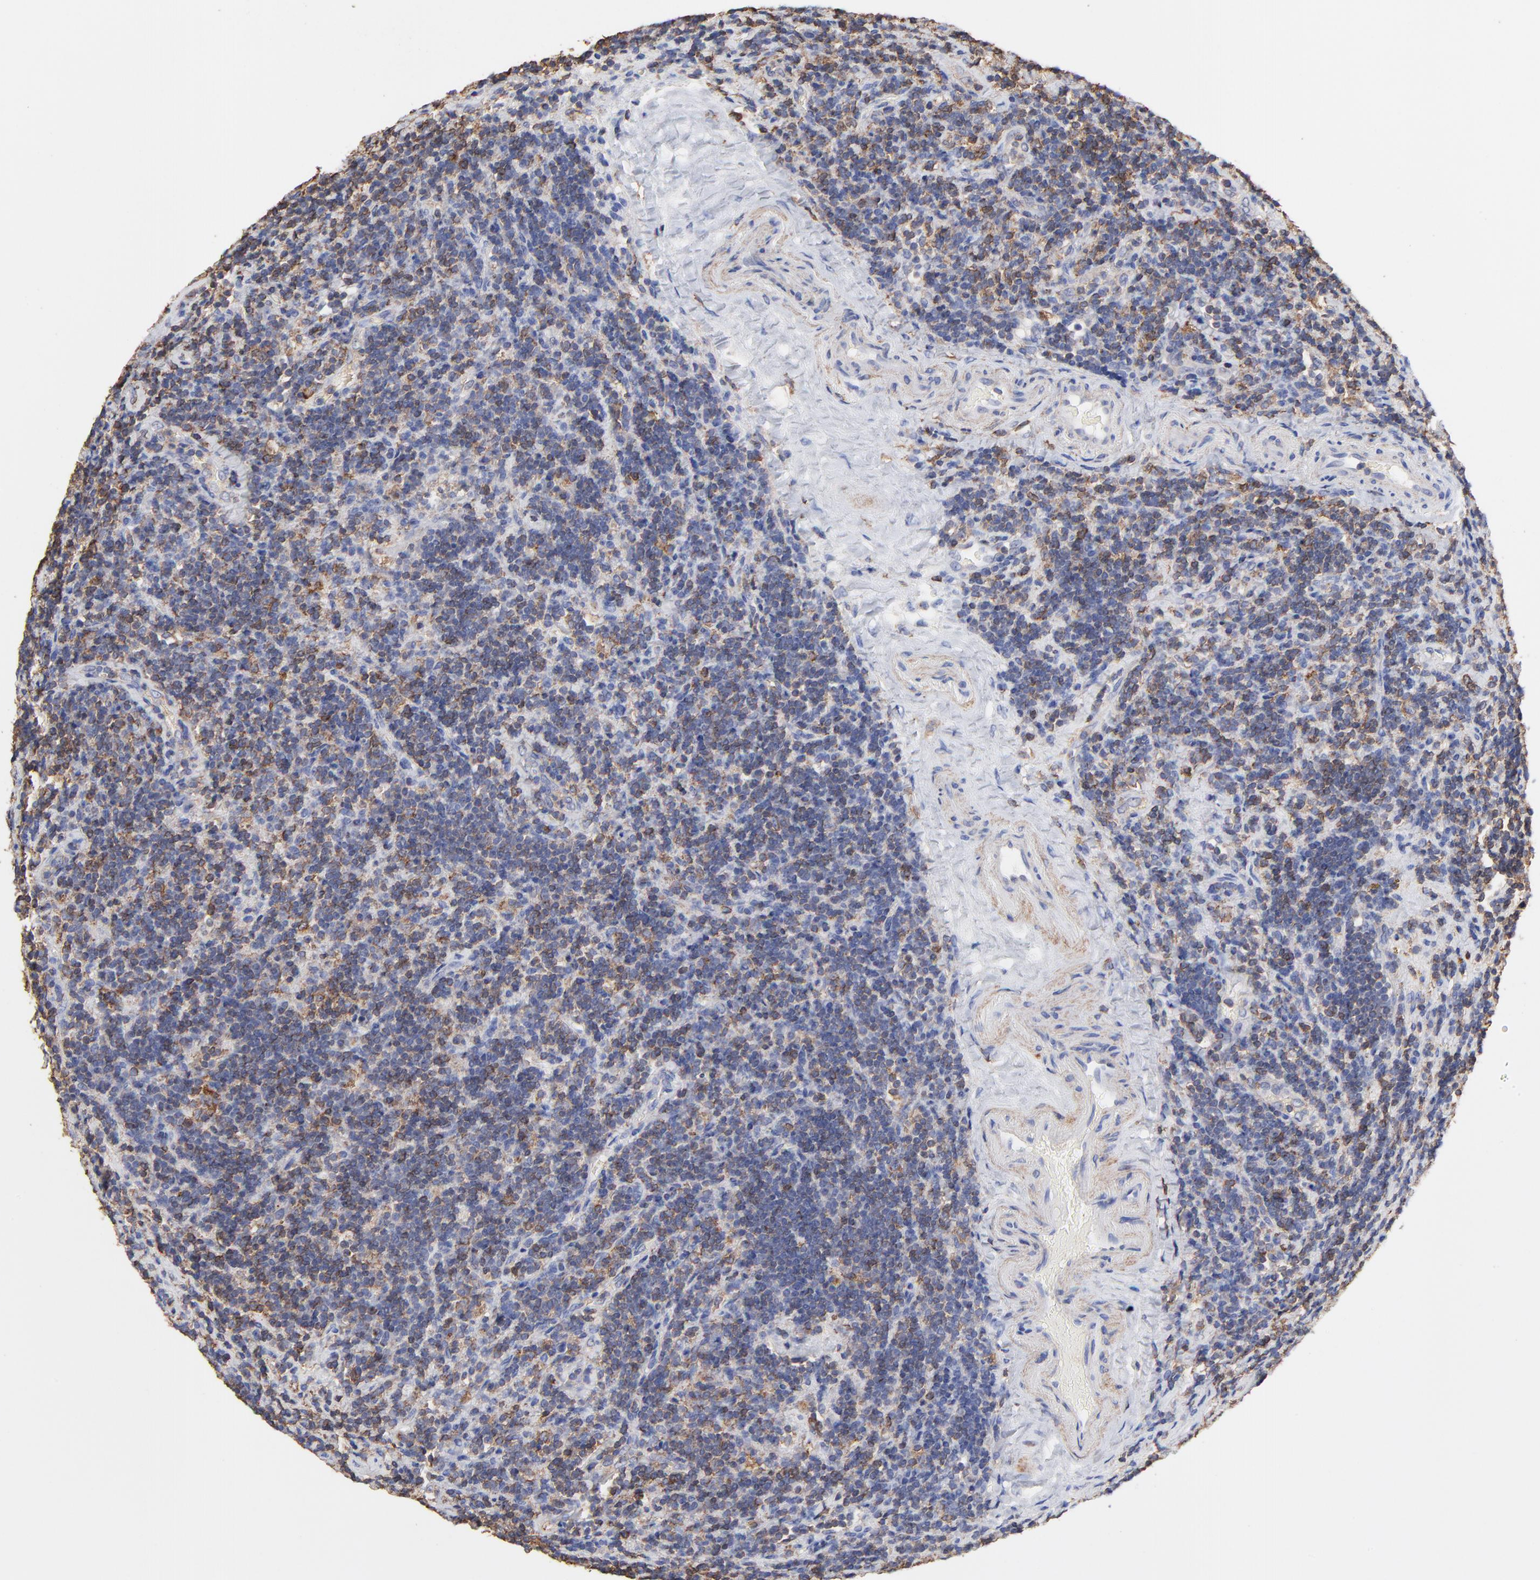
{"staining": {"intensity": "moderate", "quantity": ">75%", "location": "cytoplasmic/membranous"}, "tissue": "lymphoma", "cell_type": "Tumor cells", "image_type": "cancer", "snomed": [{"axis": "morphology", "description": "Malignant lymphoma, non-Hodgkin's type, Low grade"}, {"axis": "topography", "description": "Lymph node"}], "caption": "Brown immunohistochemical staining in human lymphoma demonstrates moderate cytoplasmic/membranous staining in approximately >75% of tumor cells.", "gene": "ASL", "patient": {"sex": "male", "age": 70}}